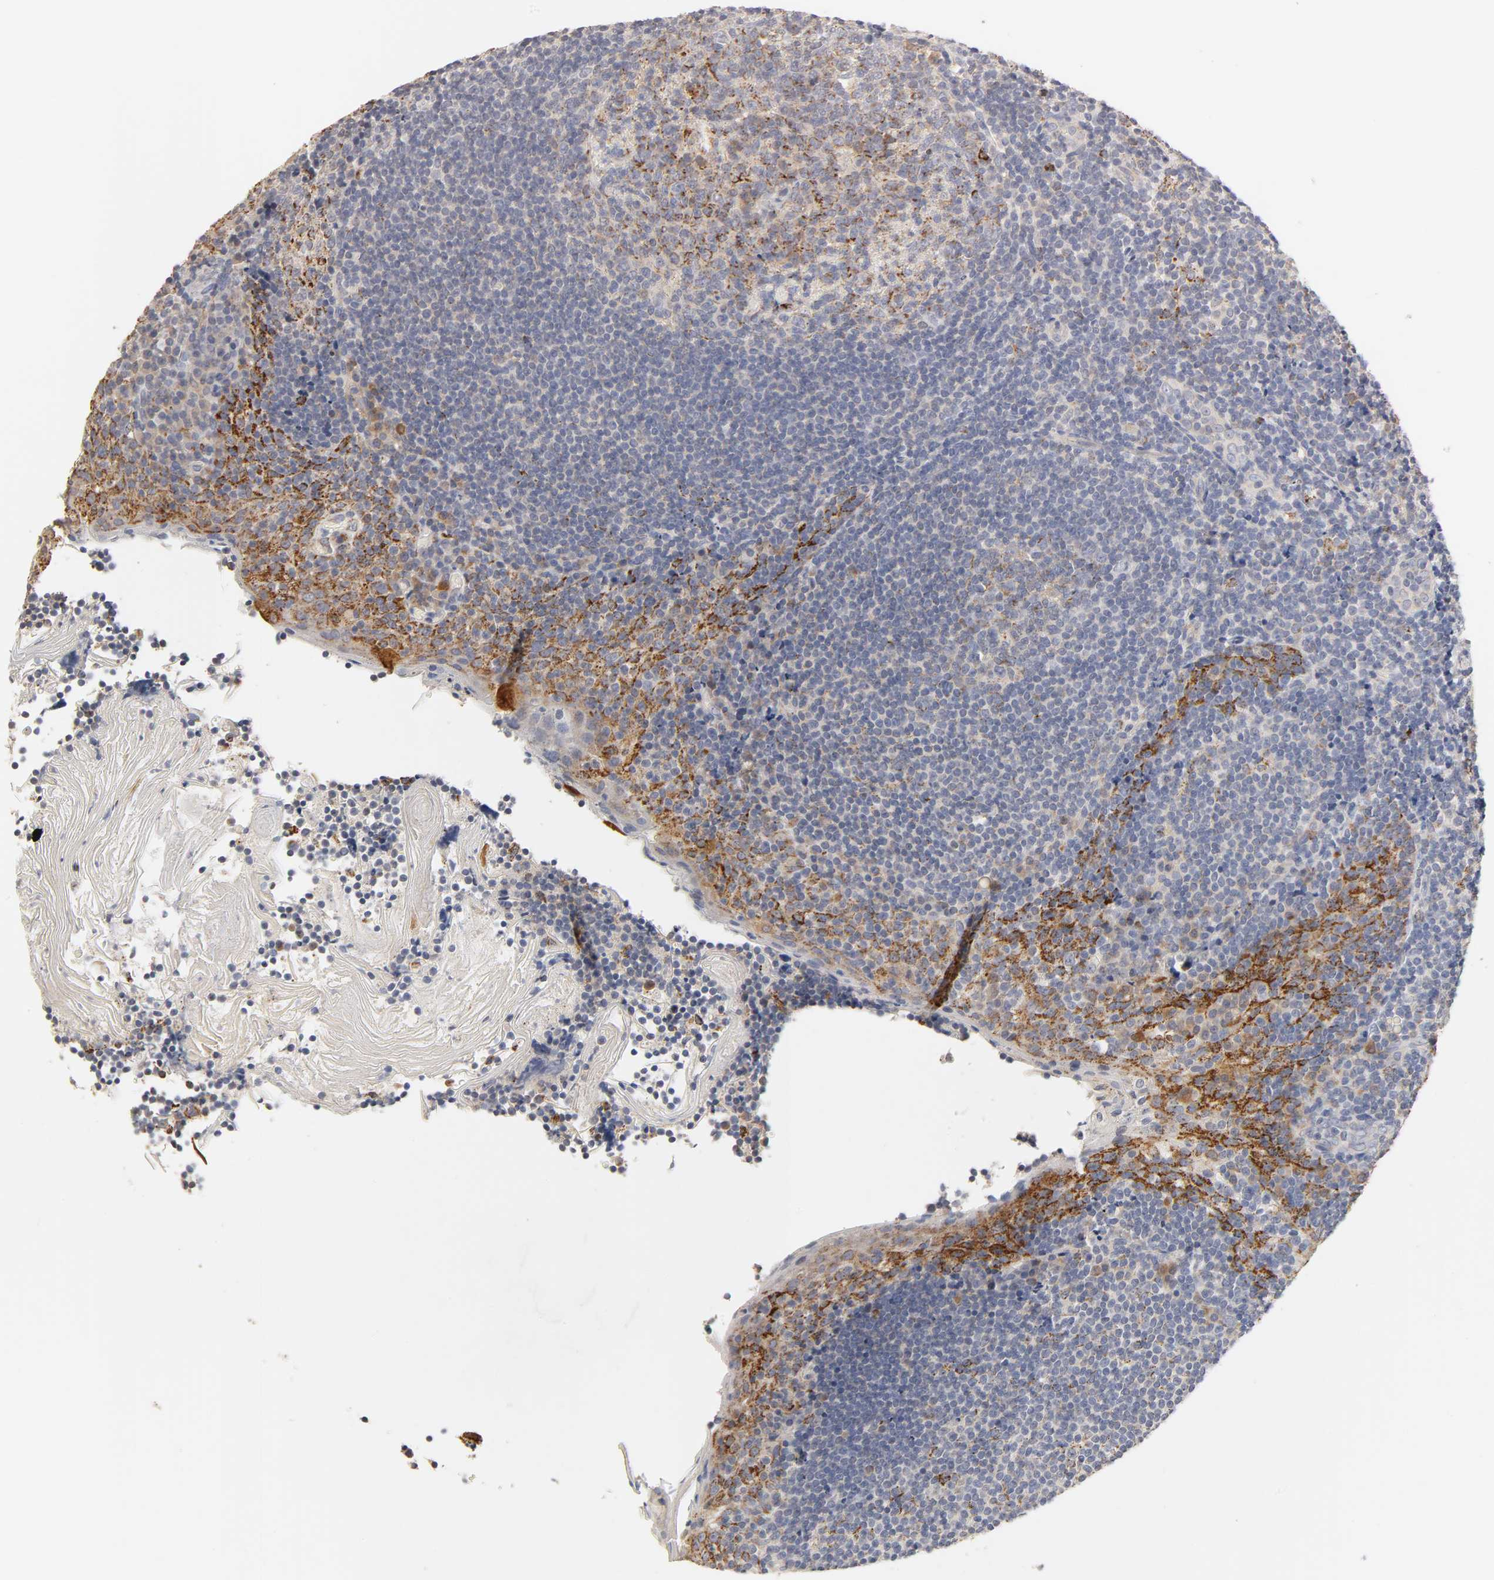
{"staining": {"intensity": "weak", "quantity": "<25%", "location": "cytoplasmic/membranous"}, "tissue": "tonsil", "cell_type": "Germinal center cells", "image_type": "normal", "snomed": [{"axis": "morphology", "description": "Normal tissue, NOS"}, {"axis": "topography", "description": "Tonsil"}], "caption": "The photomicrograph shows no staining of germinal center cells in unremarkable tonsil.", "gene": "ISG15", "patient": {"sex": "male", "age": 31}}